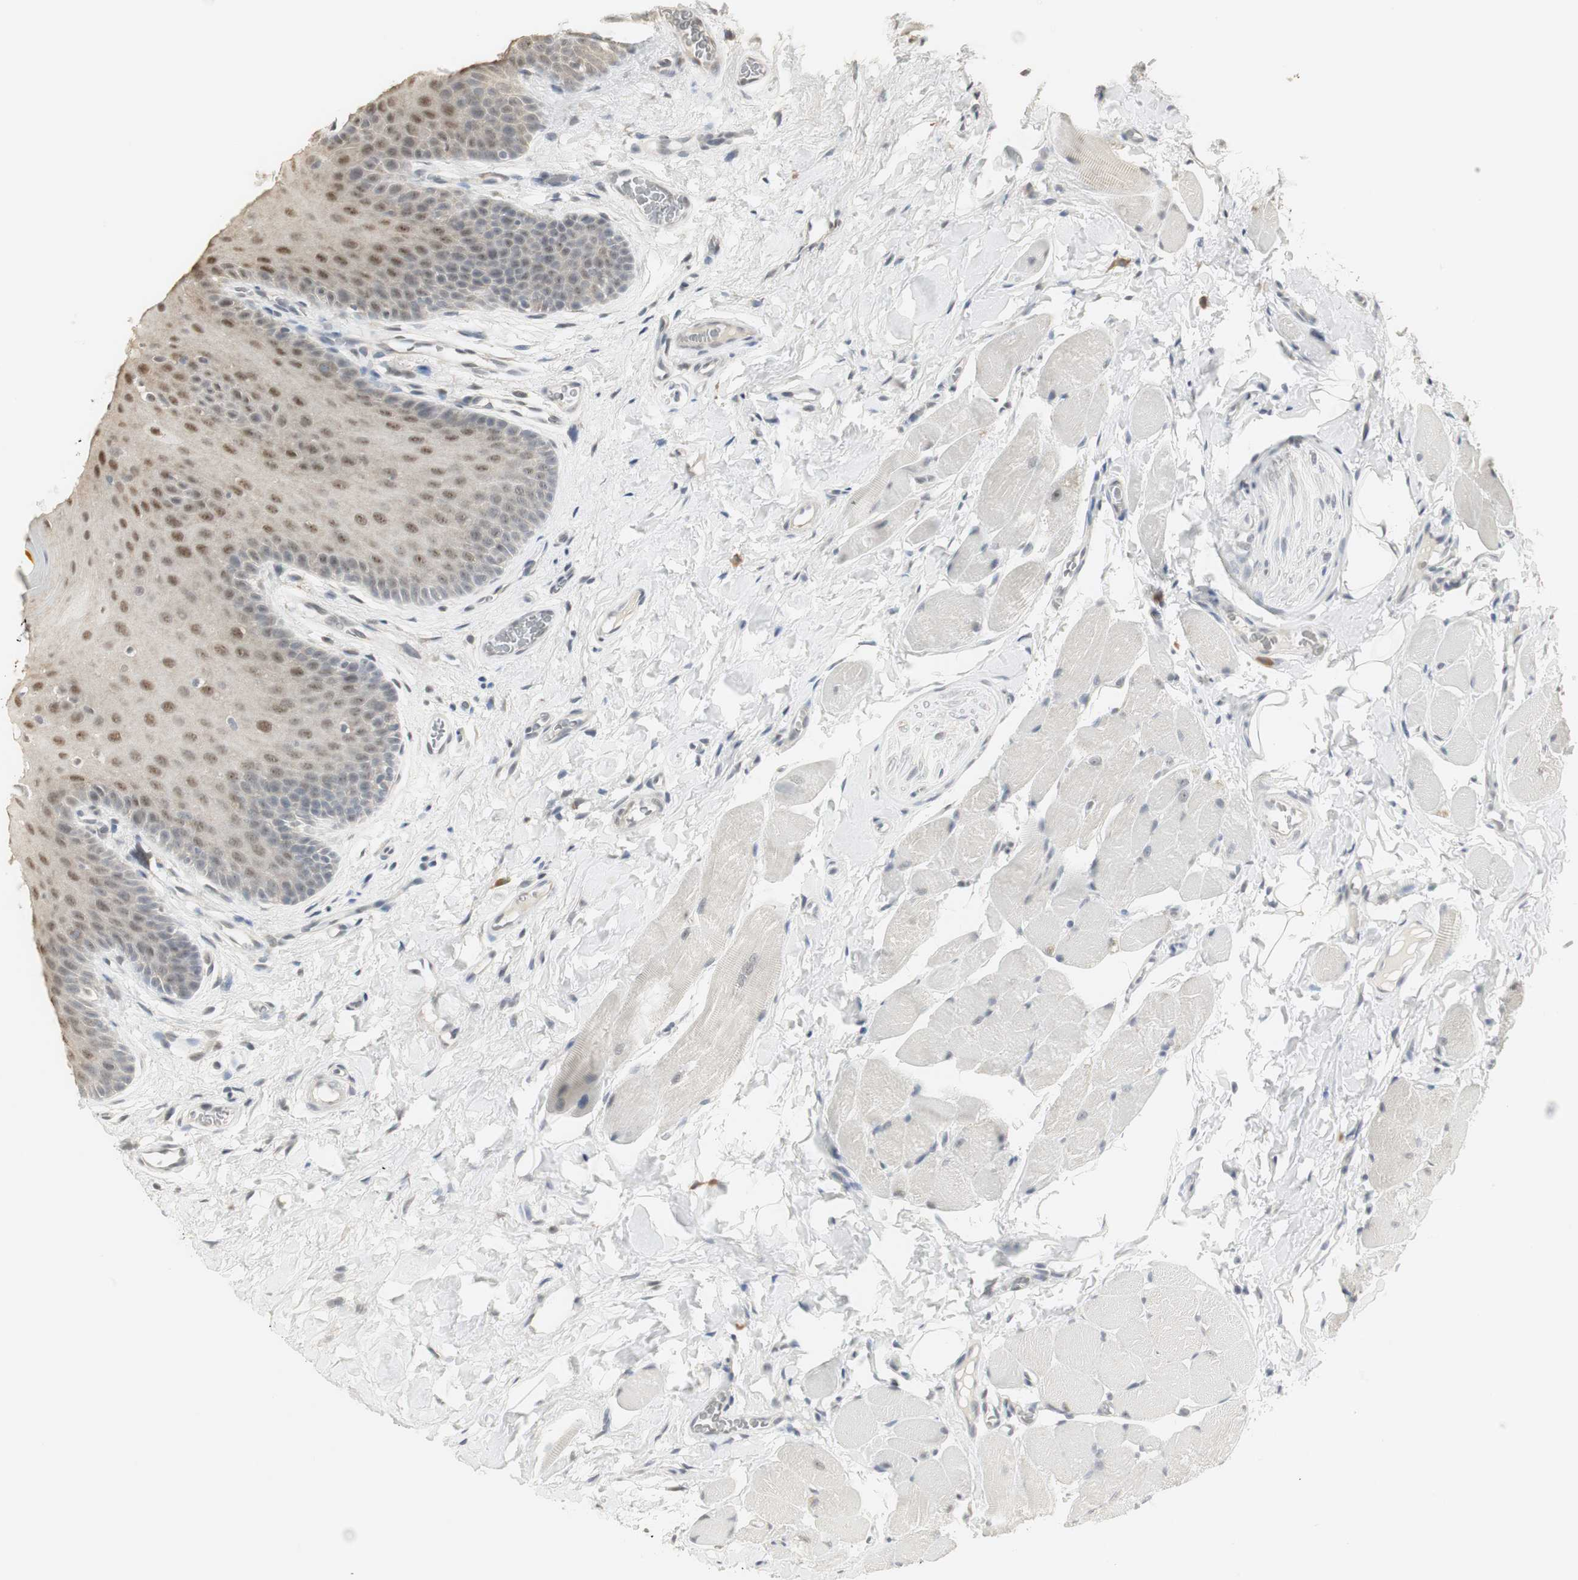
{"staining": {"intensity": "moderate", "quantity": ">75%", "location": "cytoplasmic/membranous,nuclear"}, "tissue": "oral mucosa", "cell_type": "Squamous epithelial cells", "image_type": "normal", "snomed": [{"axis": "morphology", "description": "Normal tissue, NOS"}, {"axis": "topography", "description": "Oral tissue"}], "caption": "DAB immunohistochemical staining of unremarkable human oral mucosa demonstrates moderate cytoplasmic/membranous,nuclear protein expression in approximately >75% of squamous epithelial cells.", "gene": "ELOA", "patient": {"sex": "male", "age": 54}}